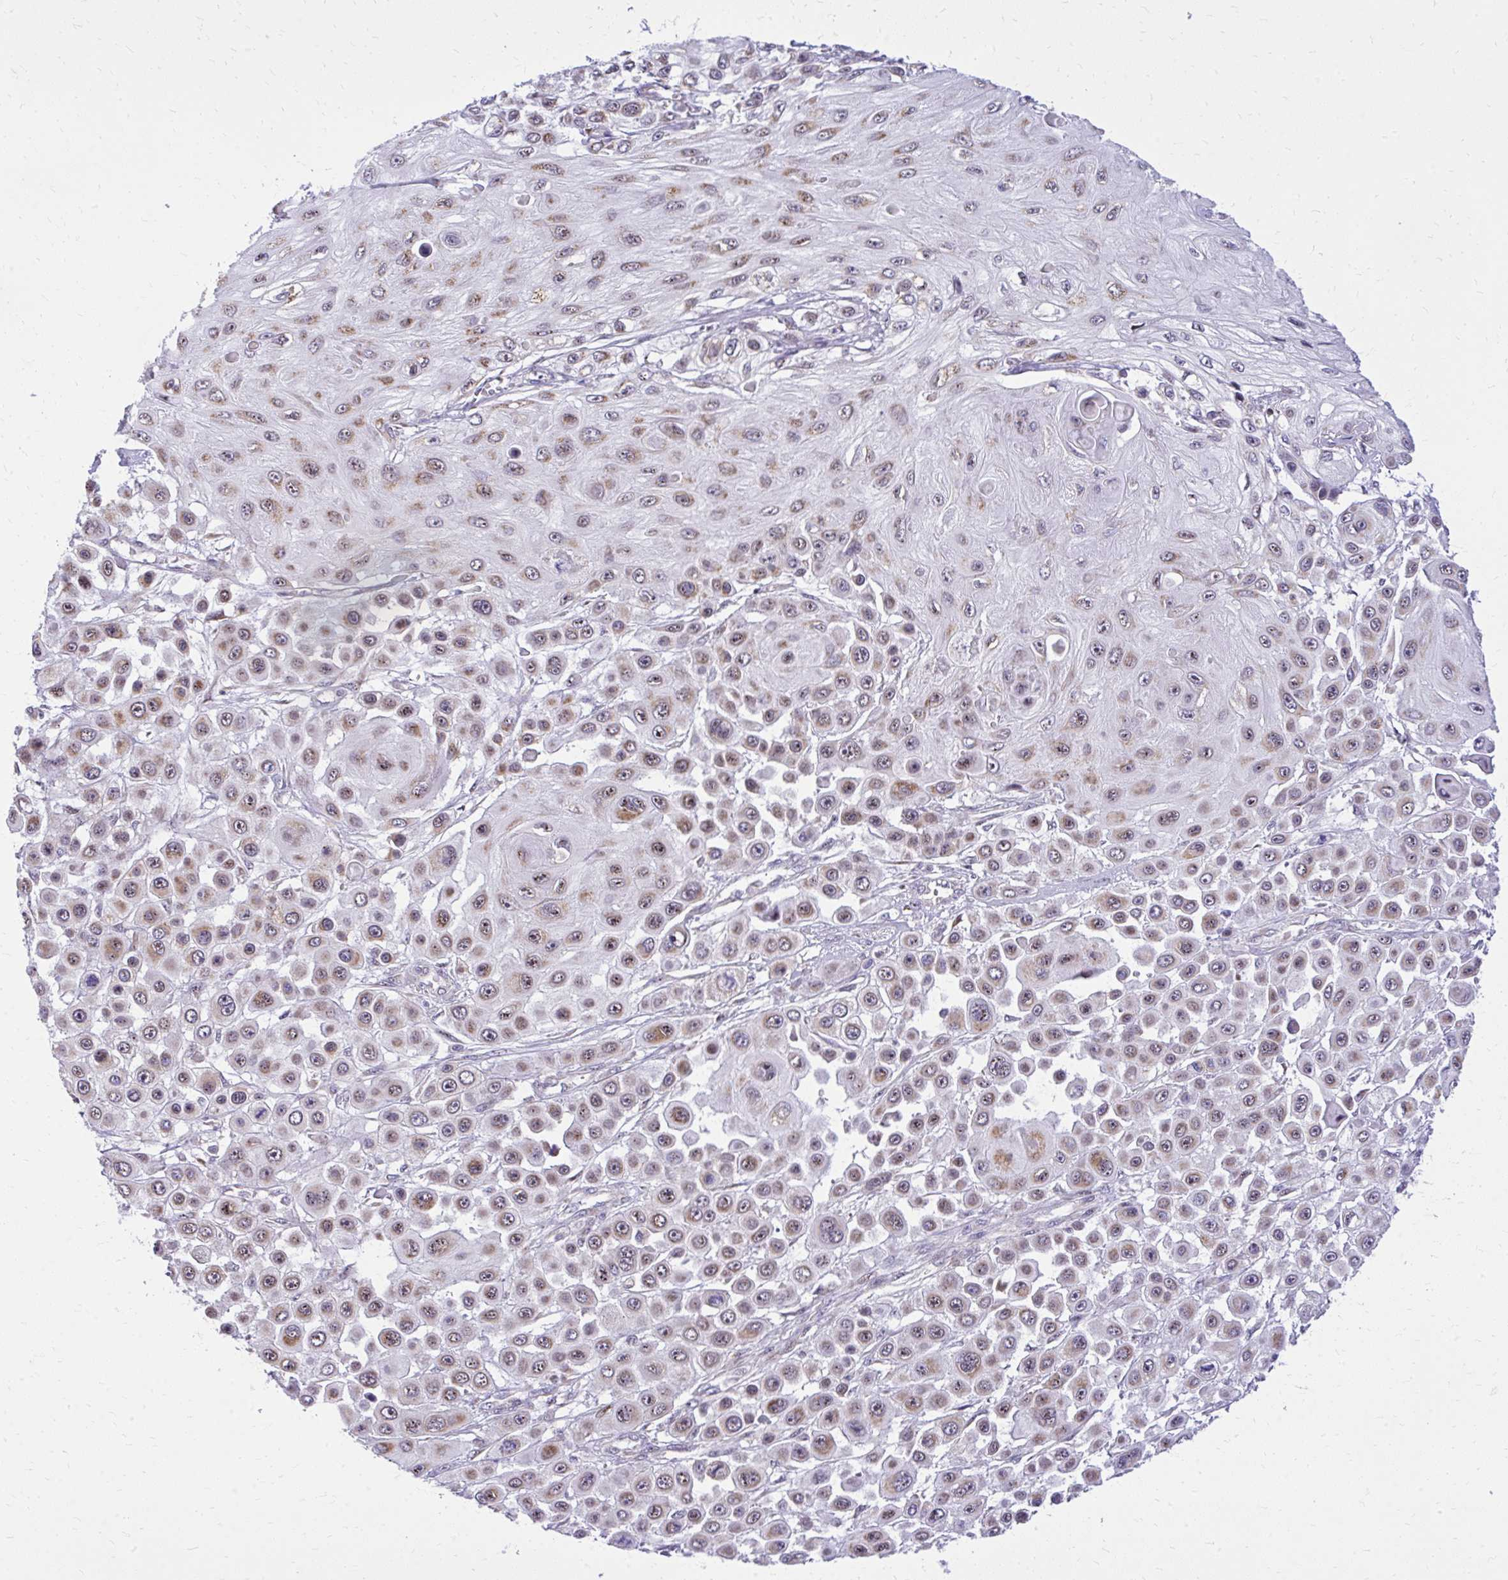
{"staining": {"intensity": "weak", "quantity": "25%-75%", "location": "cytoplasmic/membranous,nuclear"}, "tissue": "skin cancer", "cell_type": "Tumor cells", "image_type": "cancer", "snomed": [{"axis": "morphology", "description": "Squamous cell carcinoma, NOS"}, {"axis": "topography", "description": "Skin"}], "caption": "Immunohistochemical staining of squamous cell carcinoma (skin) shows weak cytoplasmic/membranous and nuclear protein staining in about 25%-75% of tumor cells.", "gene": "GPRIN3", "patient": {"sex": "male", "age": 67}}